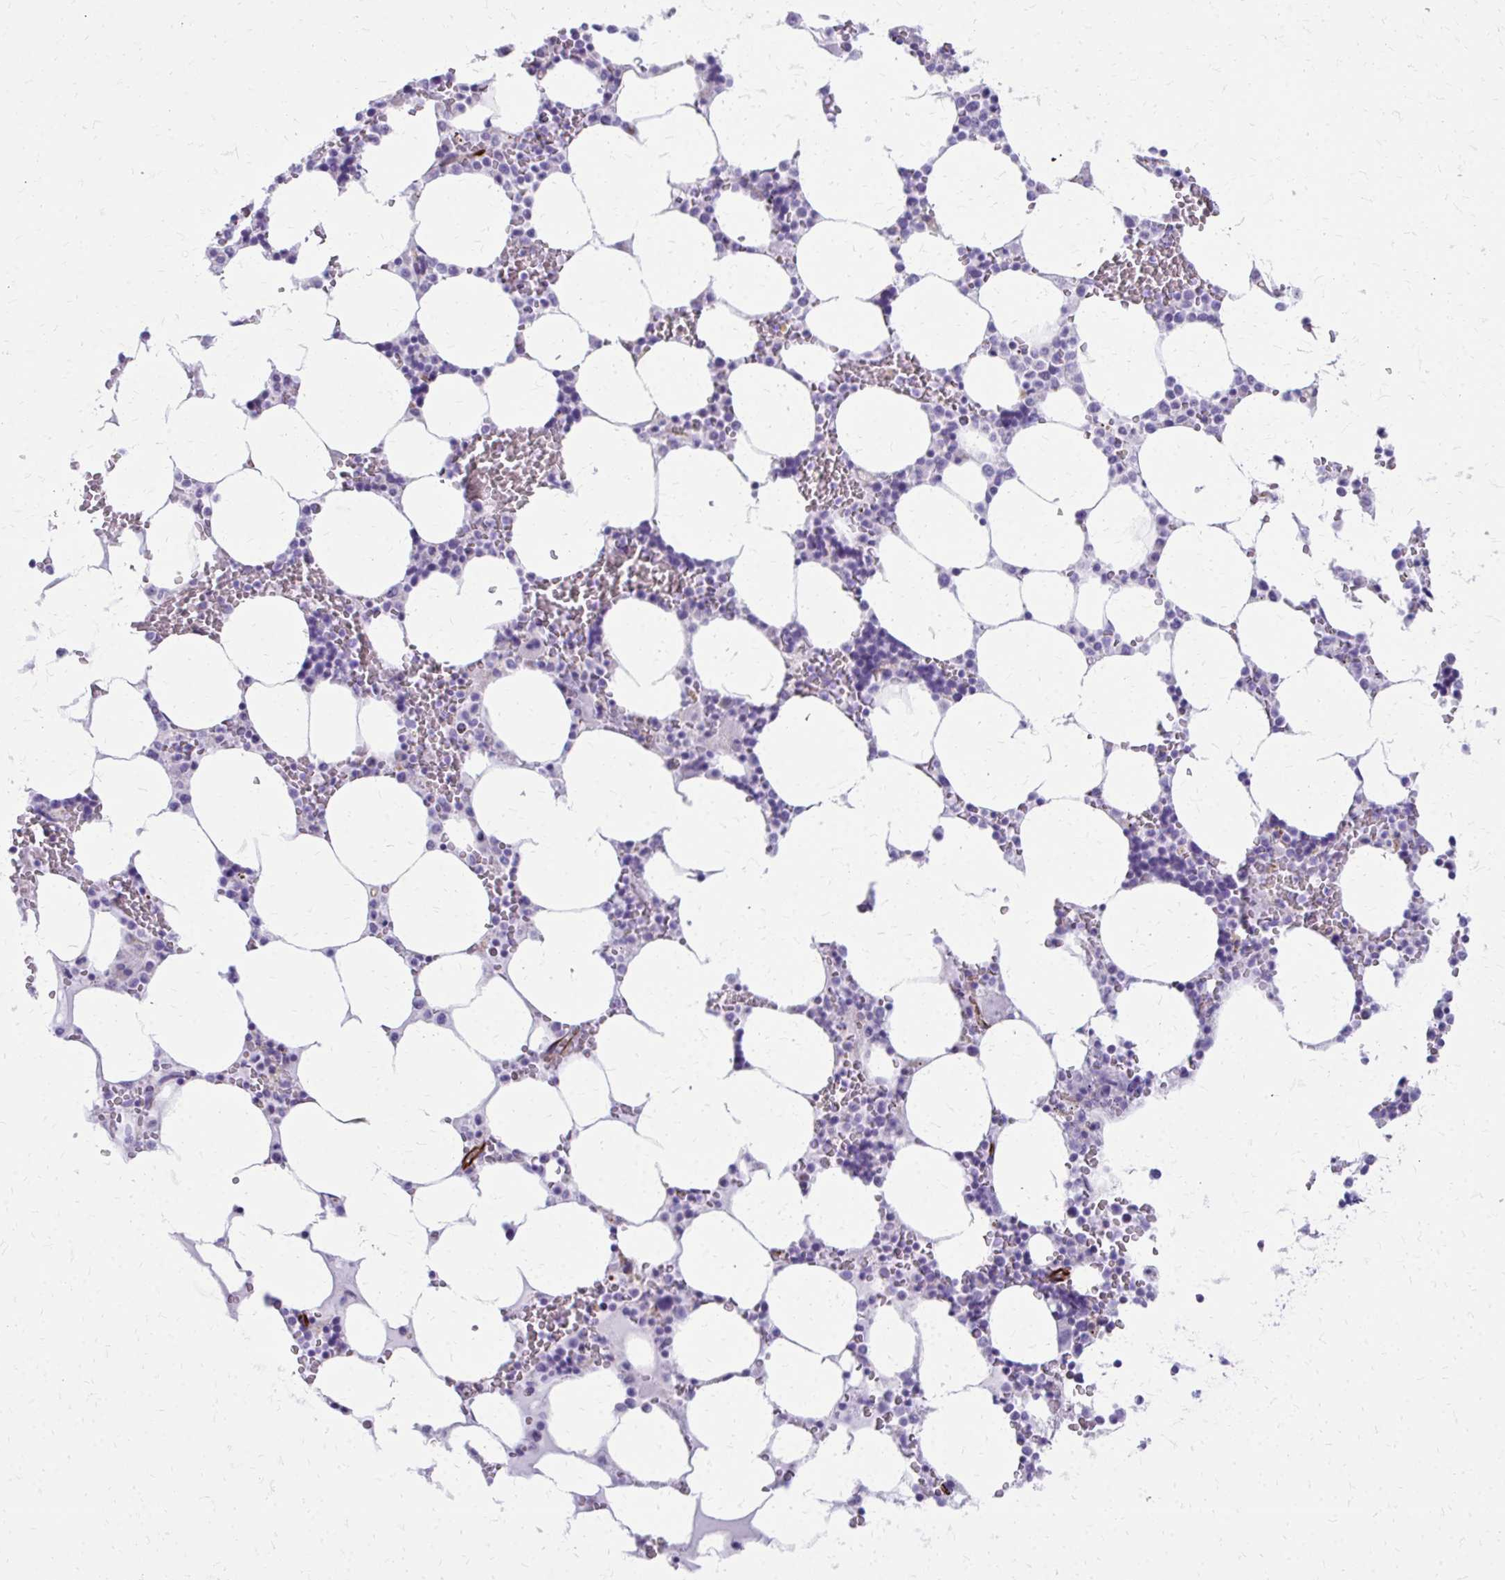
{"staining": {"intensity": "negative", "quantity": "none", "location": "none"}, "tissue": "bone marrow", "cell_type": "Hematopoietic cells", "image_type": "normal", "snomed": [{"axis": "morphology", "description": "Normal tissue, NOS"}, {"axis": "topography", "description": "Bone marrow"}], "caption": "IHC image of benign bone marrow stained for a protein (brown), which demonstrates no expression in hematopoietic cells. The staining was performed using DAB to visualize the protein expression in brown, while the nuclei were stained in blue with hematoxylin (Magnification: 20x).", "gene": "TRIM6", "patient": {"sex": "male", "age": 64}}